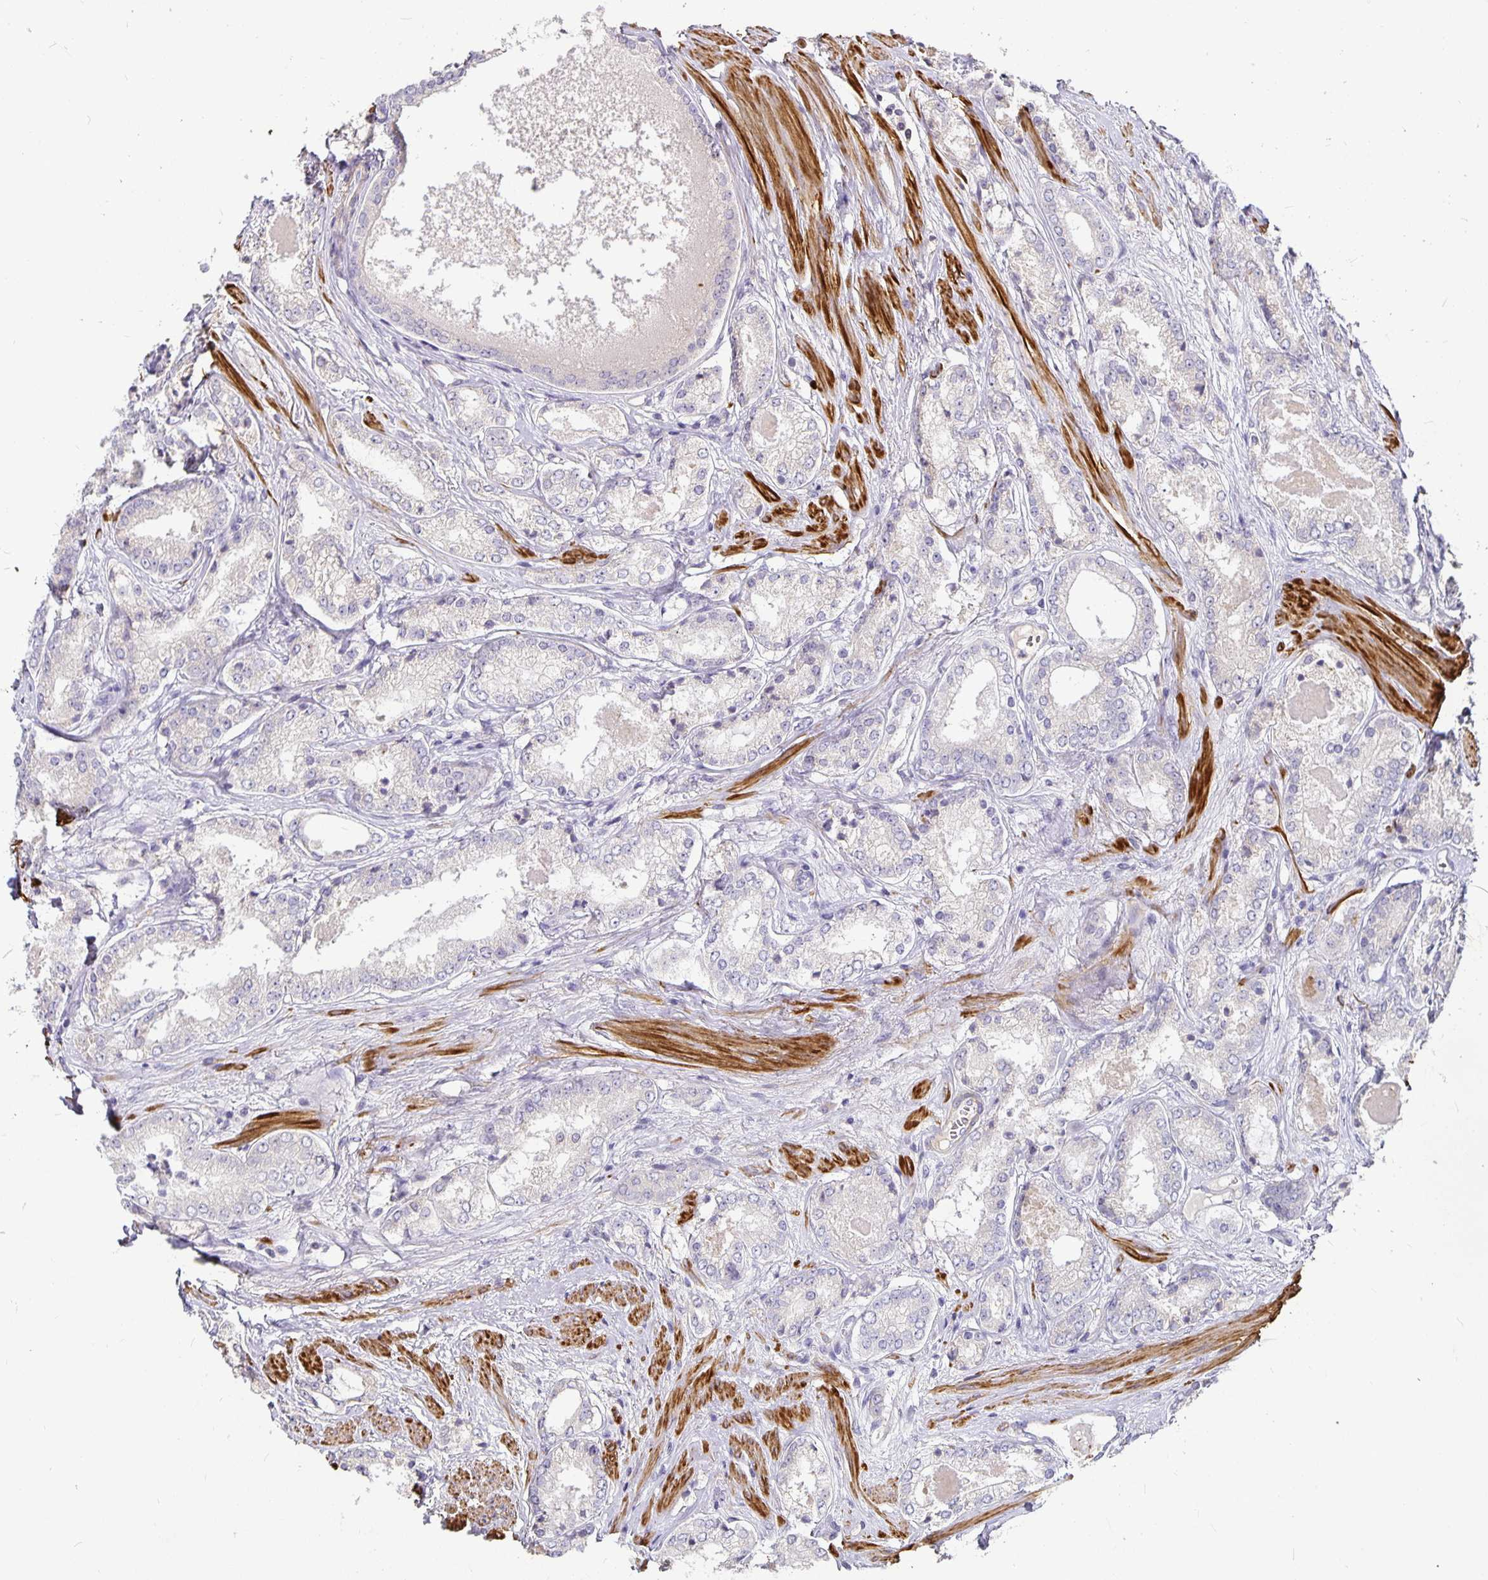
{"staining": {"intensity": "negative", "quantity": "none", "location": "none"}, "tissue": "prostate cancer", "cell_type": "Tumor cells", "image_type": "cancer", "snomed": [{"axis": "morphology", "description": "Adenocarcinoma, NOS"}, {"axis": "morphology", "description": "Adenocarcinoma, Low grade"}, {"axis": "topography", "description": "Prostate"}], "caption": "This is an immunohistochemistry (IHC) photomicrograph of prostate adenocarcinoma. There is no staining in tumor cells.", "gene": "CA12", "patient": {"sex": "male", "age": 68}}